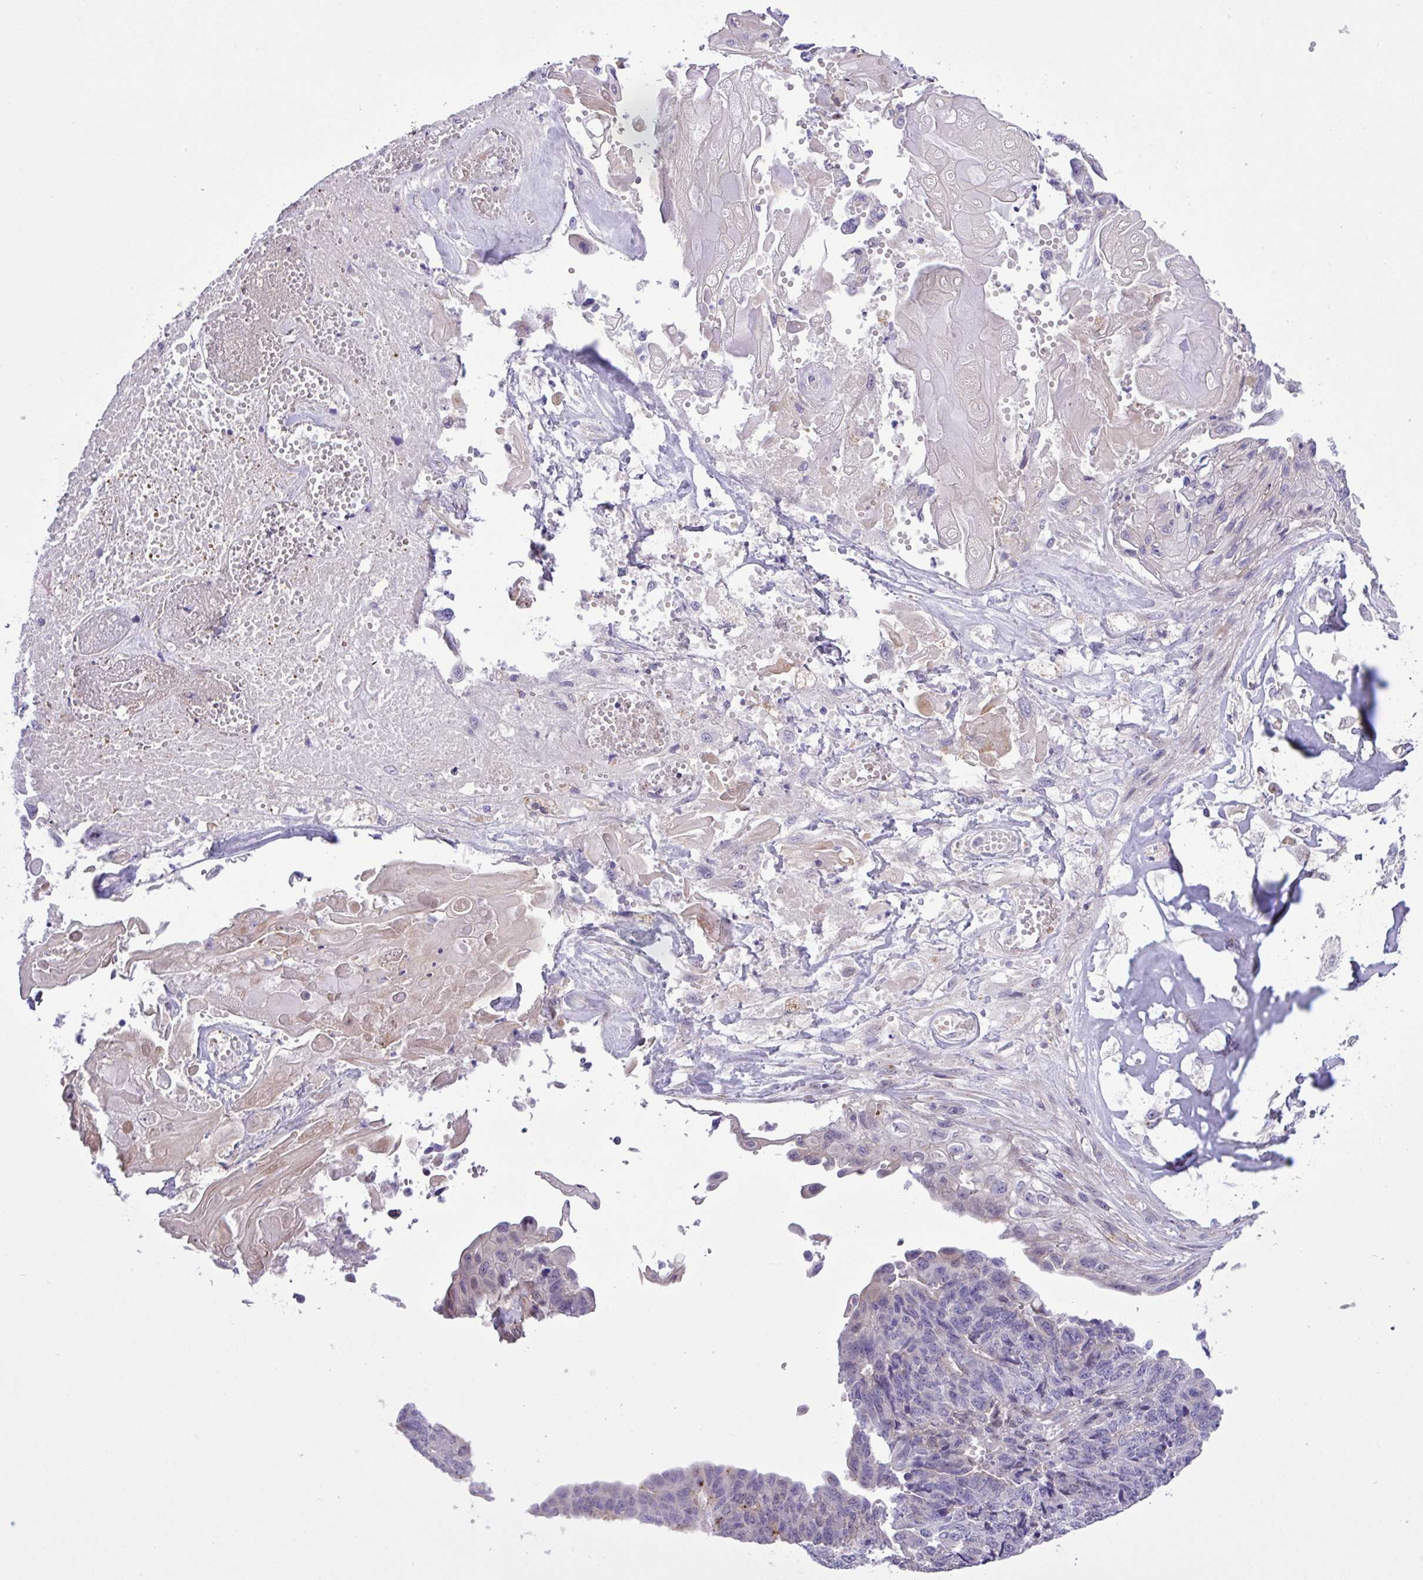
{"staining": {"intensity": "weak", "quantity": "<25%", "location": "cytoplasmic/membranous"}, "tissue": "endometrial cancer", "cell_type": "Tumor cells", "image_type": "cancer", "snomed": [{"axis": "morphology", "description": "Adenocarcinoma, NOS"}, {"axis": "topography", "description": "Endometrium"}], "caption": "IHC image of neoplastic tissue: endometrial cancer (adenocarcinoma) stained with DAB exhibits no significant protein positivity in tumor cells.", "gene": "SPINK8", "patient": {"sex": "female", "age": 32}}